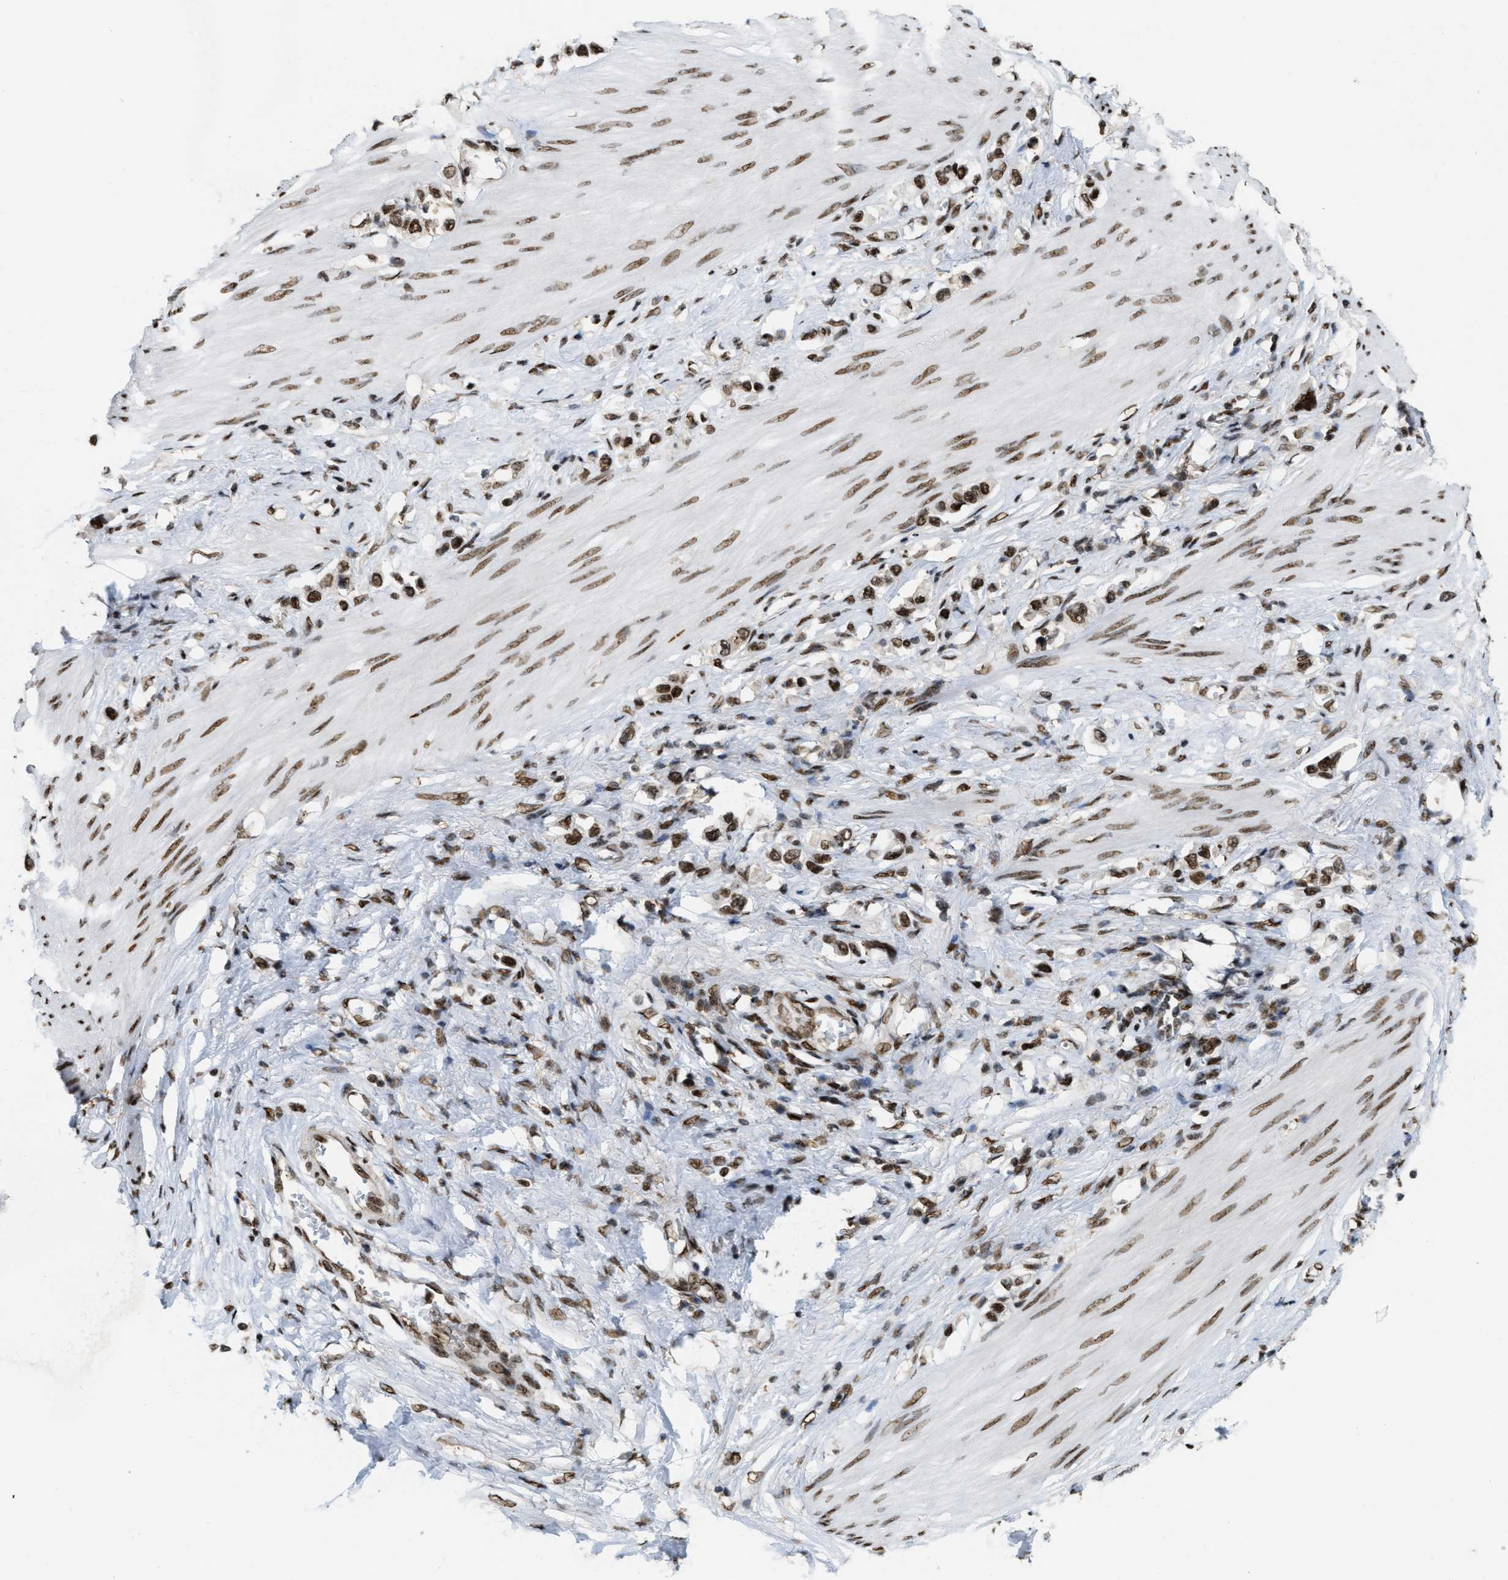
{"staining": {"intensity": "moderate", "quantity": ">75%", "location": "nuclear"}, "tissue": "stomach cancer", "cell_type": "Tumor cells", "image_type": "cancer", "snomed": [{"axis": "morphology", "description": "Adenocarcinoma, NOS"}, {"axis": "topography", "description": "Stomach"}], "caption": "This image exhibits IHC staining of stomach adenocarcinoma, with medium moderate nuclear positivity in about >75% of tumor cells.", "gene": "NUMA1", "patient": {"sex": "female", "age": 65}}